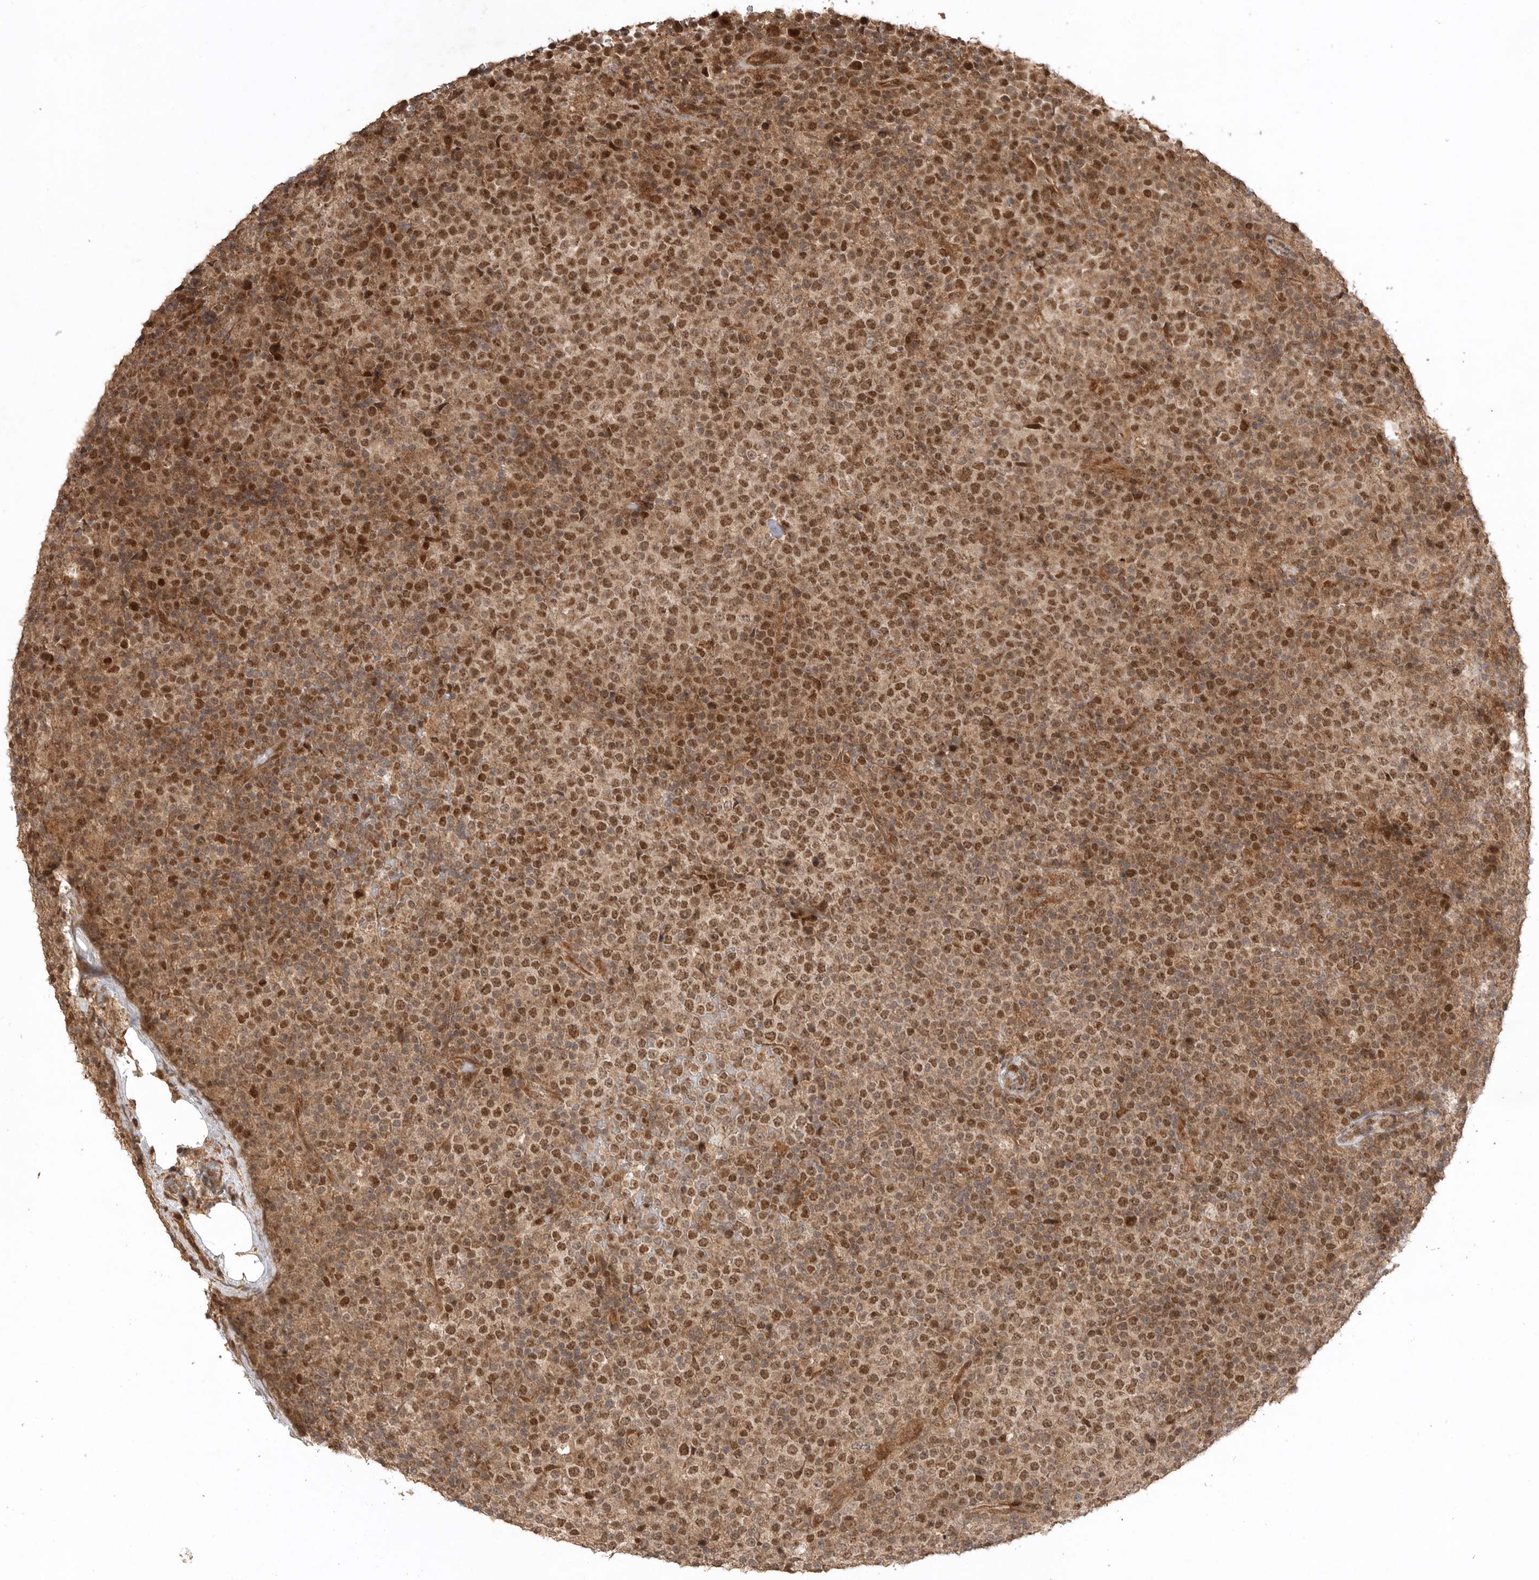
{"staining": {"intensity": "moderate", "quantity": ">75%", "location": "nuclear"}, "tissue": "lymphoma", "cell_type": "Tumor cells", "image_type": "cancer", "snomed": [{"axis": "morphology", "description": "Malignant lymphoma, non-Hodgkin's type, High grade"}, {"axis": "topography", "description": "Lymph node"}], "caption": "DAB immunohistochemical staining of human lymphoma shows moderate nuclear protein expression in about >75% of tumor cells.", "gene": "BOC", "patient": {"sex": "male", "age": 13}}